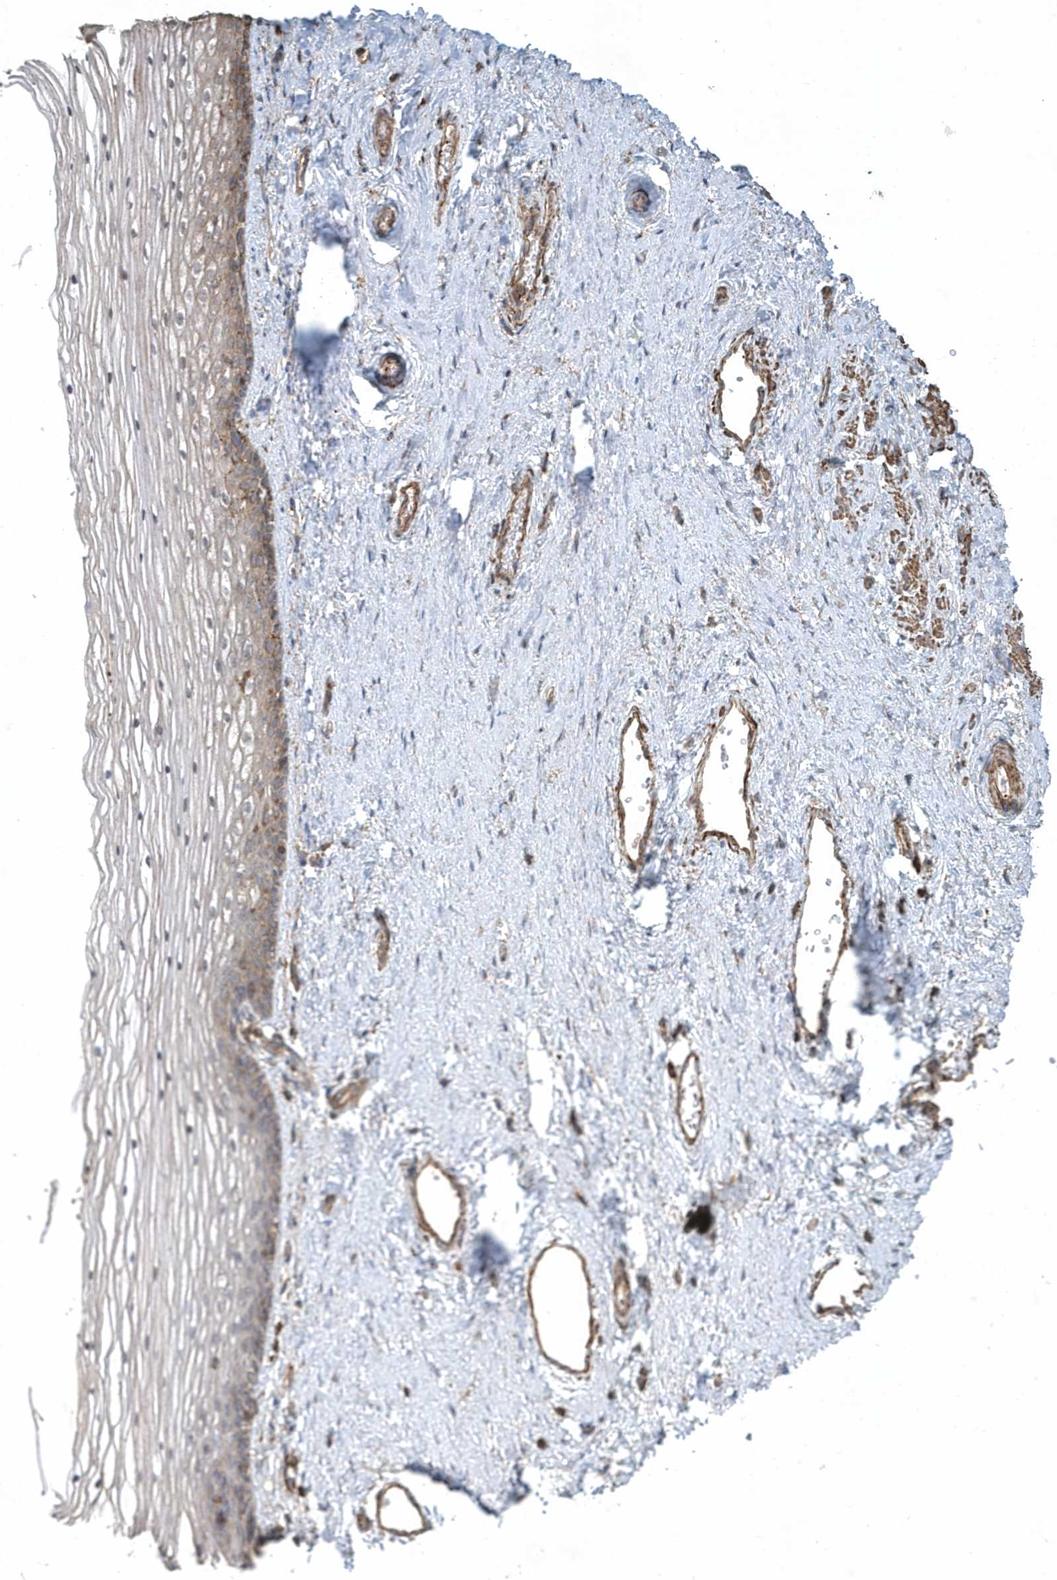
{"staining": {"intensity": "weak", "quantity": "<25%", "location": "cytoplasmic/membranous"}, "tissue": "vagina", "cell_type": "Squamous epithelial cells", "image_type": "normal", "snomed": [{"axis": "morphology", "description": "Normal tissue, NOS"}, {"axis": "topography", "description": "Vagina"}], "caption": "The IHC histopathology image has no significant expression in squamous epithelial cells of vagina.", "gene": "MMUT", "patient": {"sex": "female", "age": 46}}